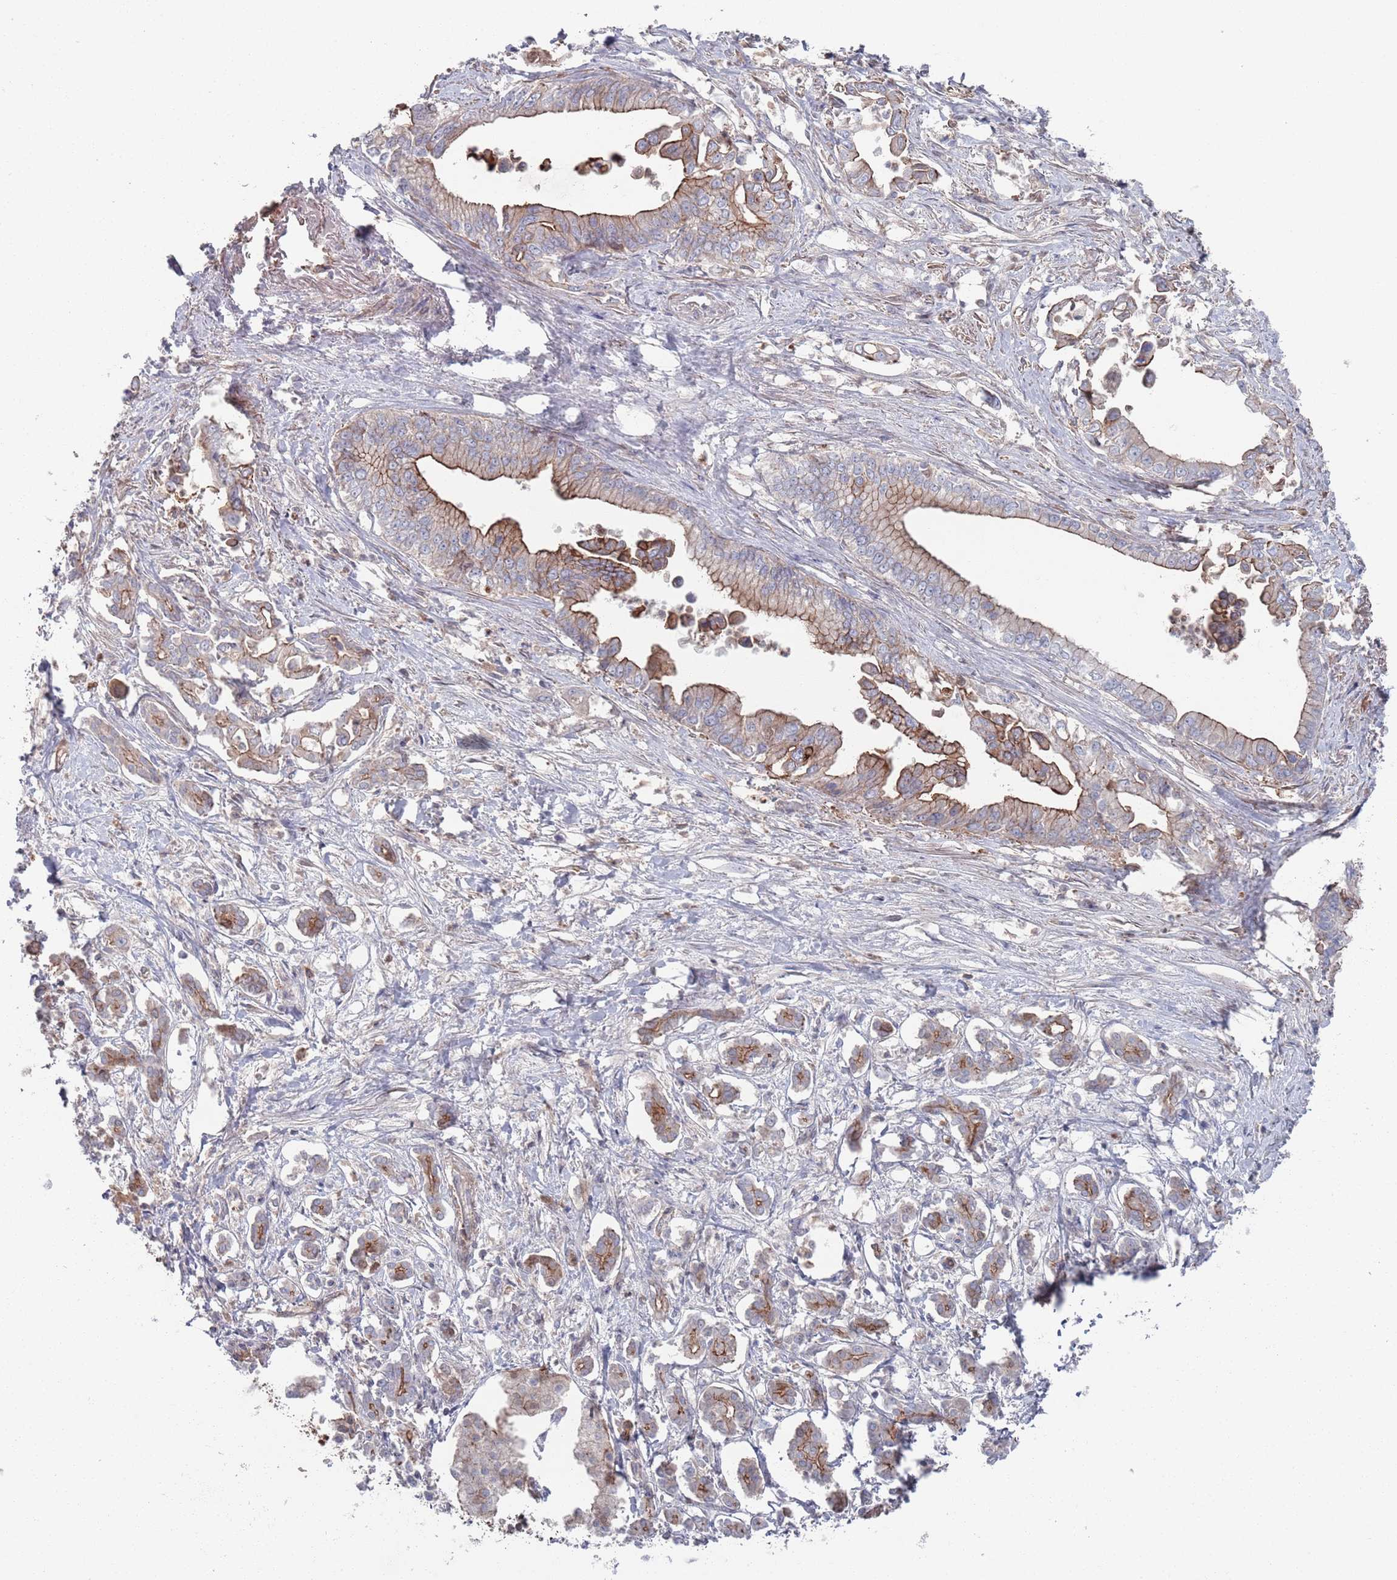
{"staining": {"intensity": "moderate", "quantity": "25%-75%", "location": "cytoplasmic/membranous"}, "tissue": "pancreatic cancer", "cell_type": "Tumor cells", "image_type": "cancer", "snomed": [{"axis": "morphology", "description": "Adenocarcinoma, NOS"}, {"axis": "topography", "description": "Pancreas"}], "caption": "Moderate cytoplasmic/membranous protein positivity is appreciated in about 25%-75% of tumor cells in adenocarcinoma (pancreatic).", "gene": "PLEKHA4", "patient": {"sex": "male", "age": 61}}